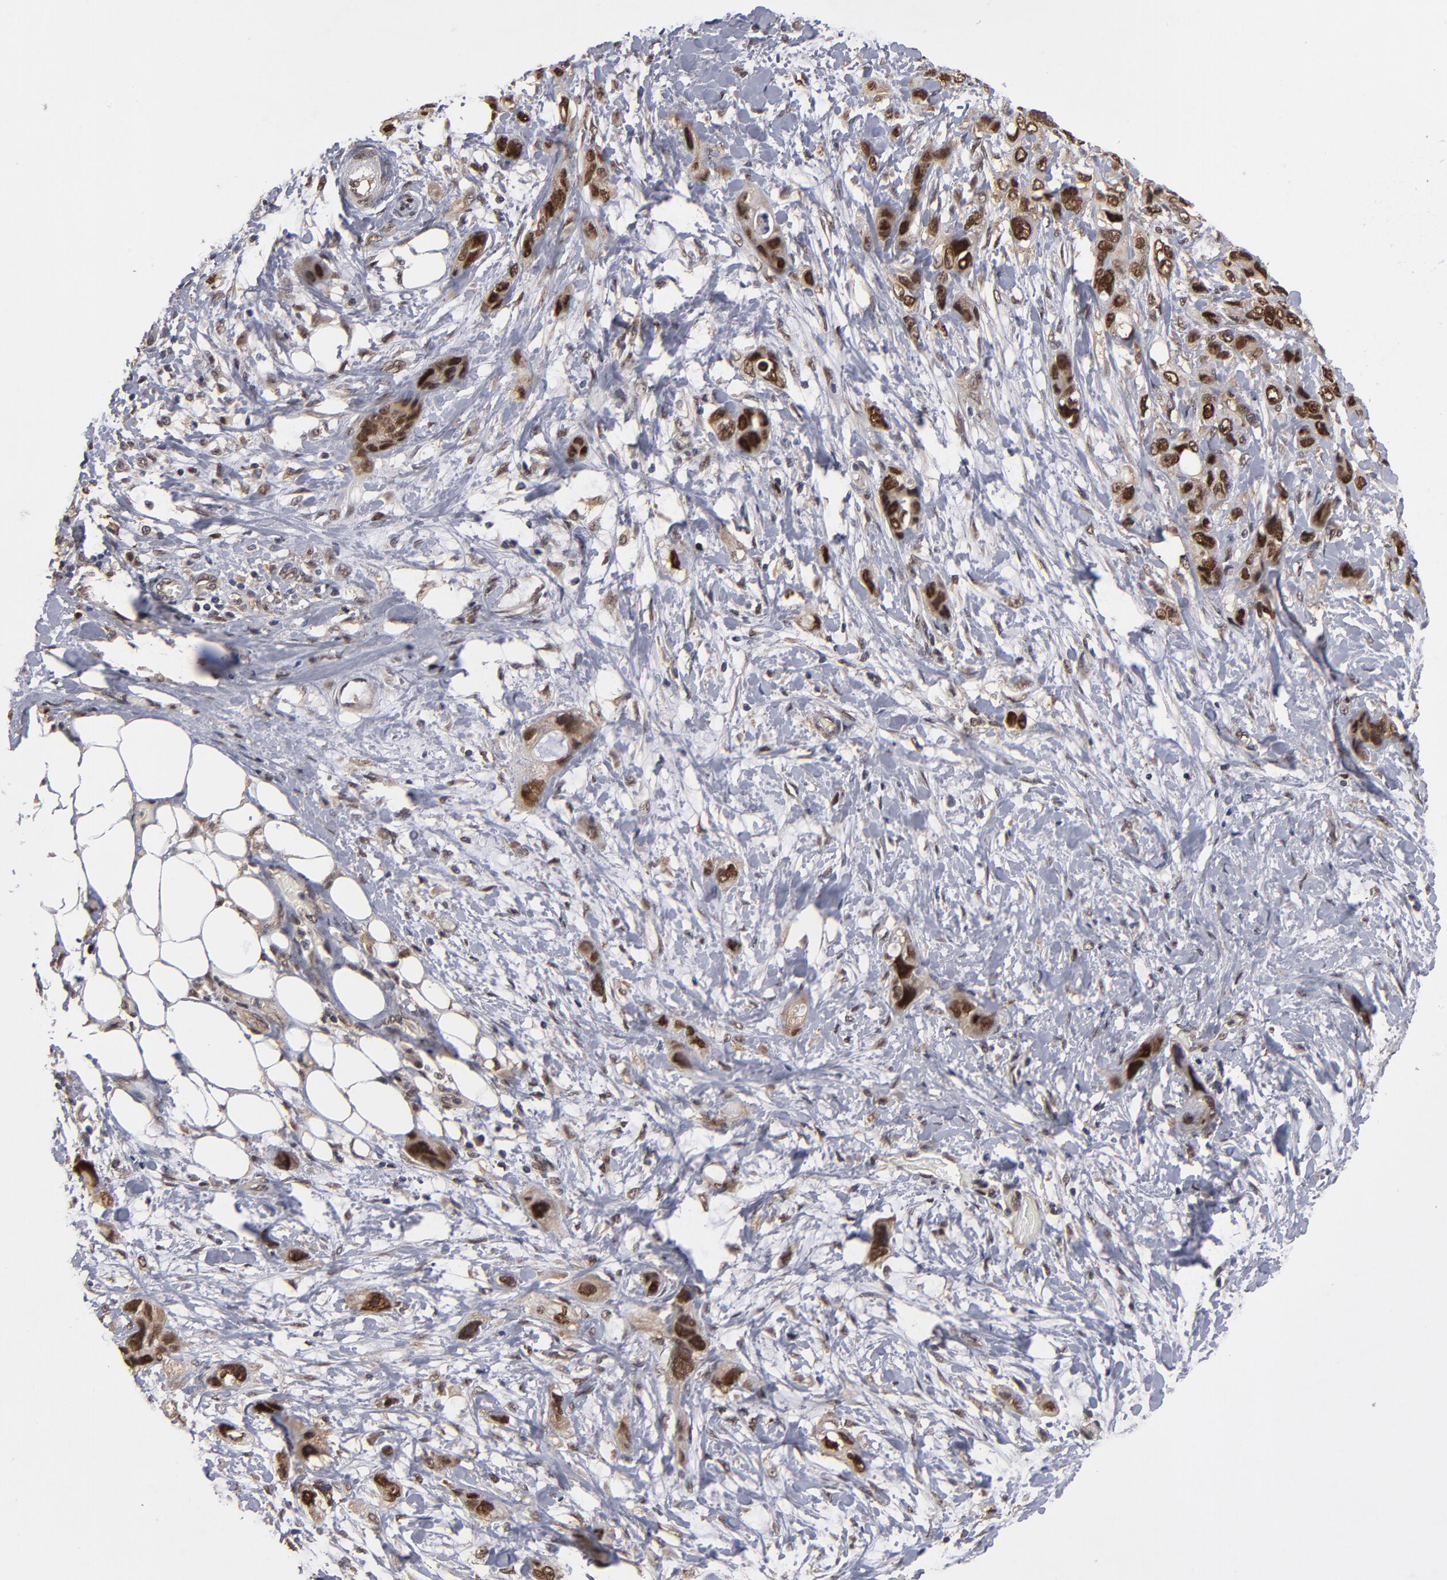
{"staining": {"intensity": "moderate", "quantity": ">75%", "location": "cytoplasmic/membranous,nuclear"}, "tissue": "stomach cancer", "cell_type": "Tumor cells", "image_type": "cancer", "snomed": [{"axis": "morphology", "description": "Adenocarcinoma, NOS"}, {"axis": "topography", "description": "Stomach, upper"}], "caption": "High-power microscopy captured an immunohistochemistry (IHC) histopathology image of adenocarcinoma (stomach), revealing moderate cytoplasmic/membranous and nuclear staining in approximately >75% of tumor cells.", "gene": "HUWE1", "patient": {"sex": "male", "age": 47}}